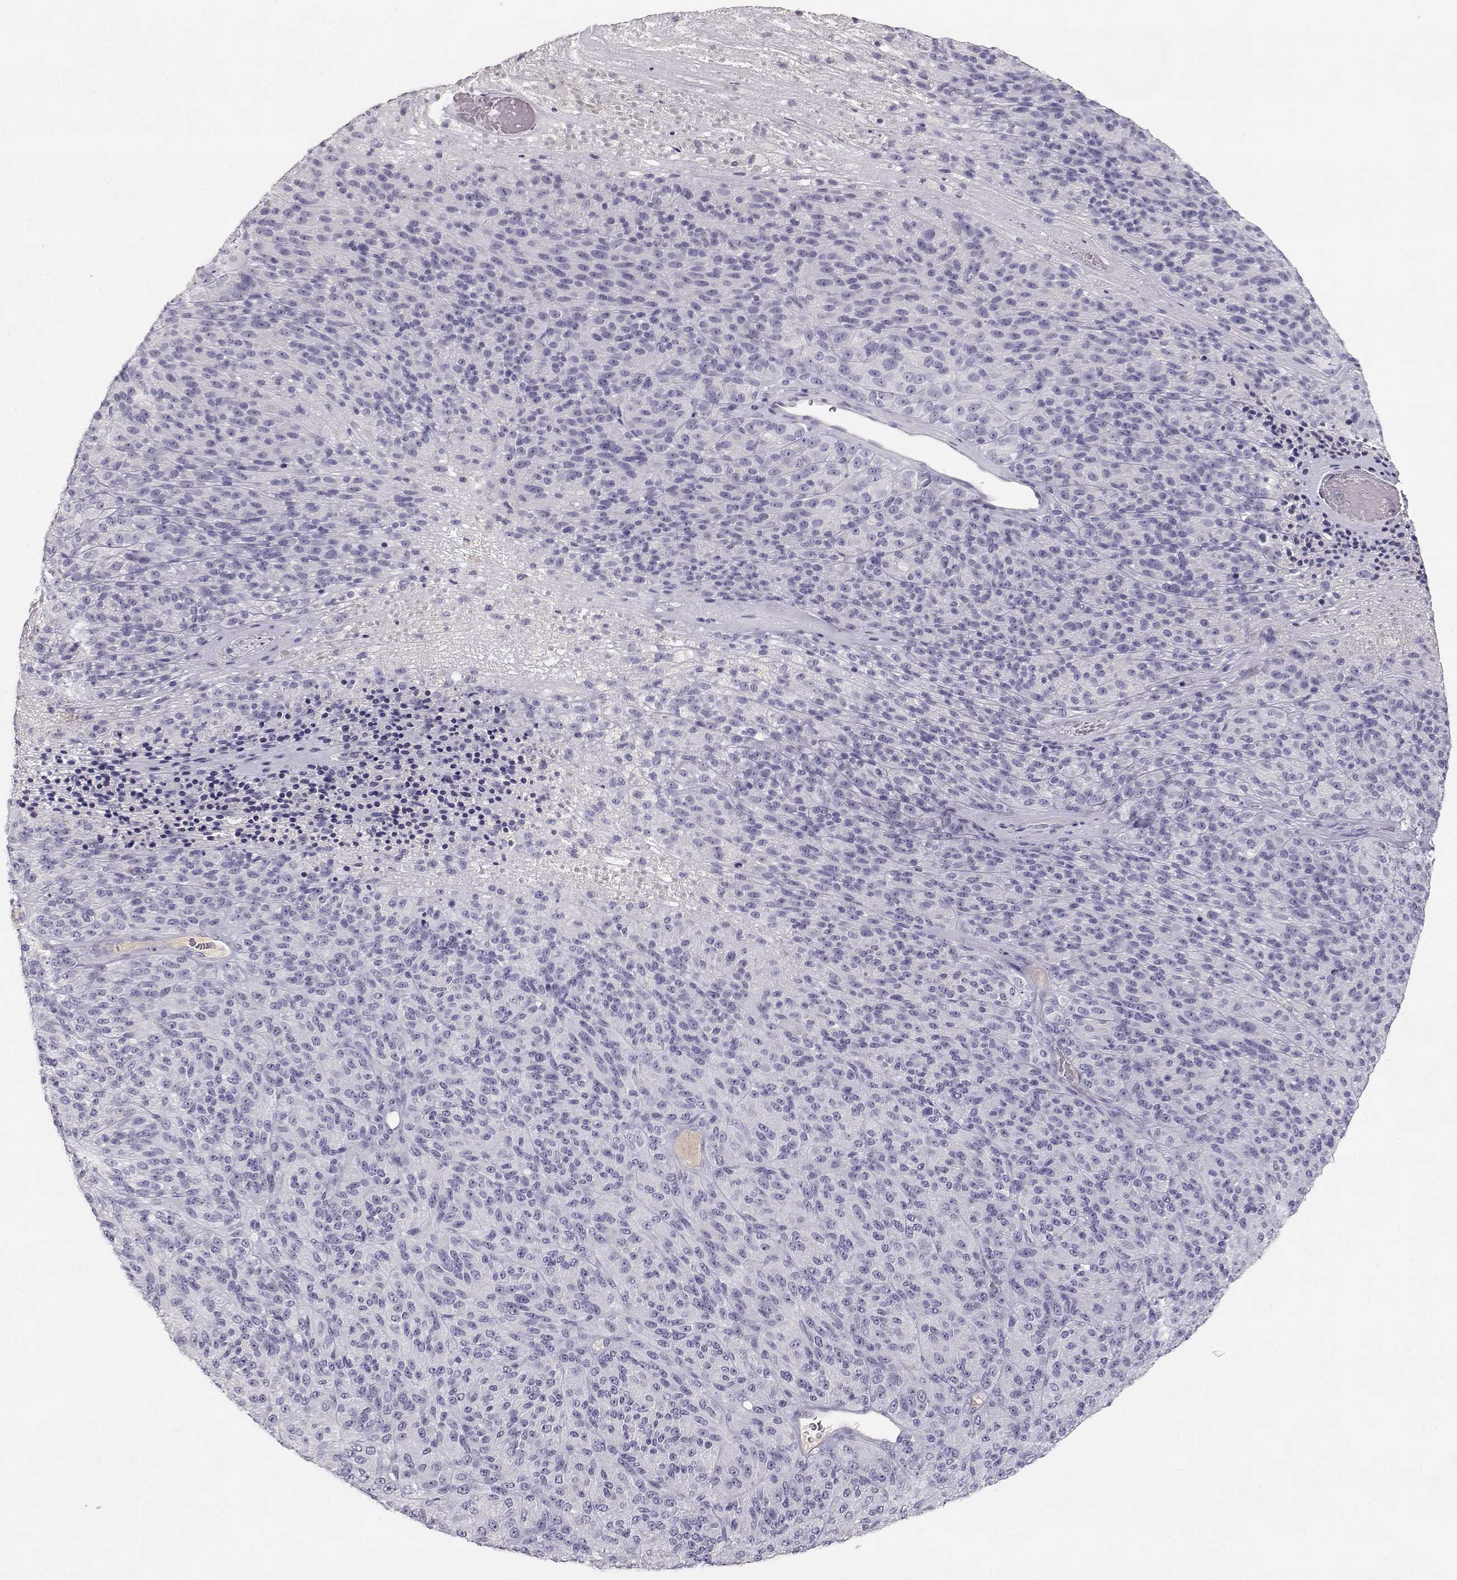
{"staining": {"intensity": "negative", "quantity": "none", "location": "none"}, "tissue": "melanoma", "cell_type": "Tumor cells", "image_type": "cancer", "snomed": [{"axis": "morphology", "description": "Malignant melanoma, Metastatic site"}, {"axis": "topography", "description": "Brain"}], "caption": "Immunohistochemistry micrograph of neoplastic tissue: malignant melanoma (metastatic site) stained with DAB exhibits no significant protein staining in tumor cells.", "gene": "SLCO6A1", "patient": {"sex": "female", "age": 56}}